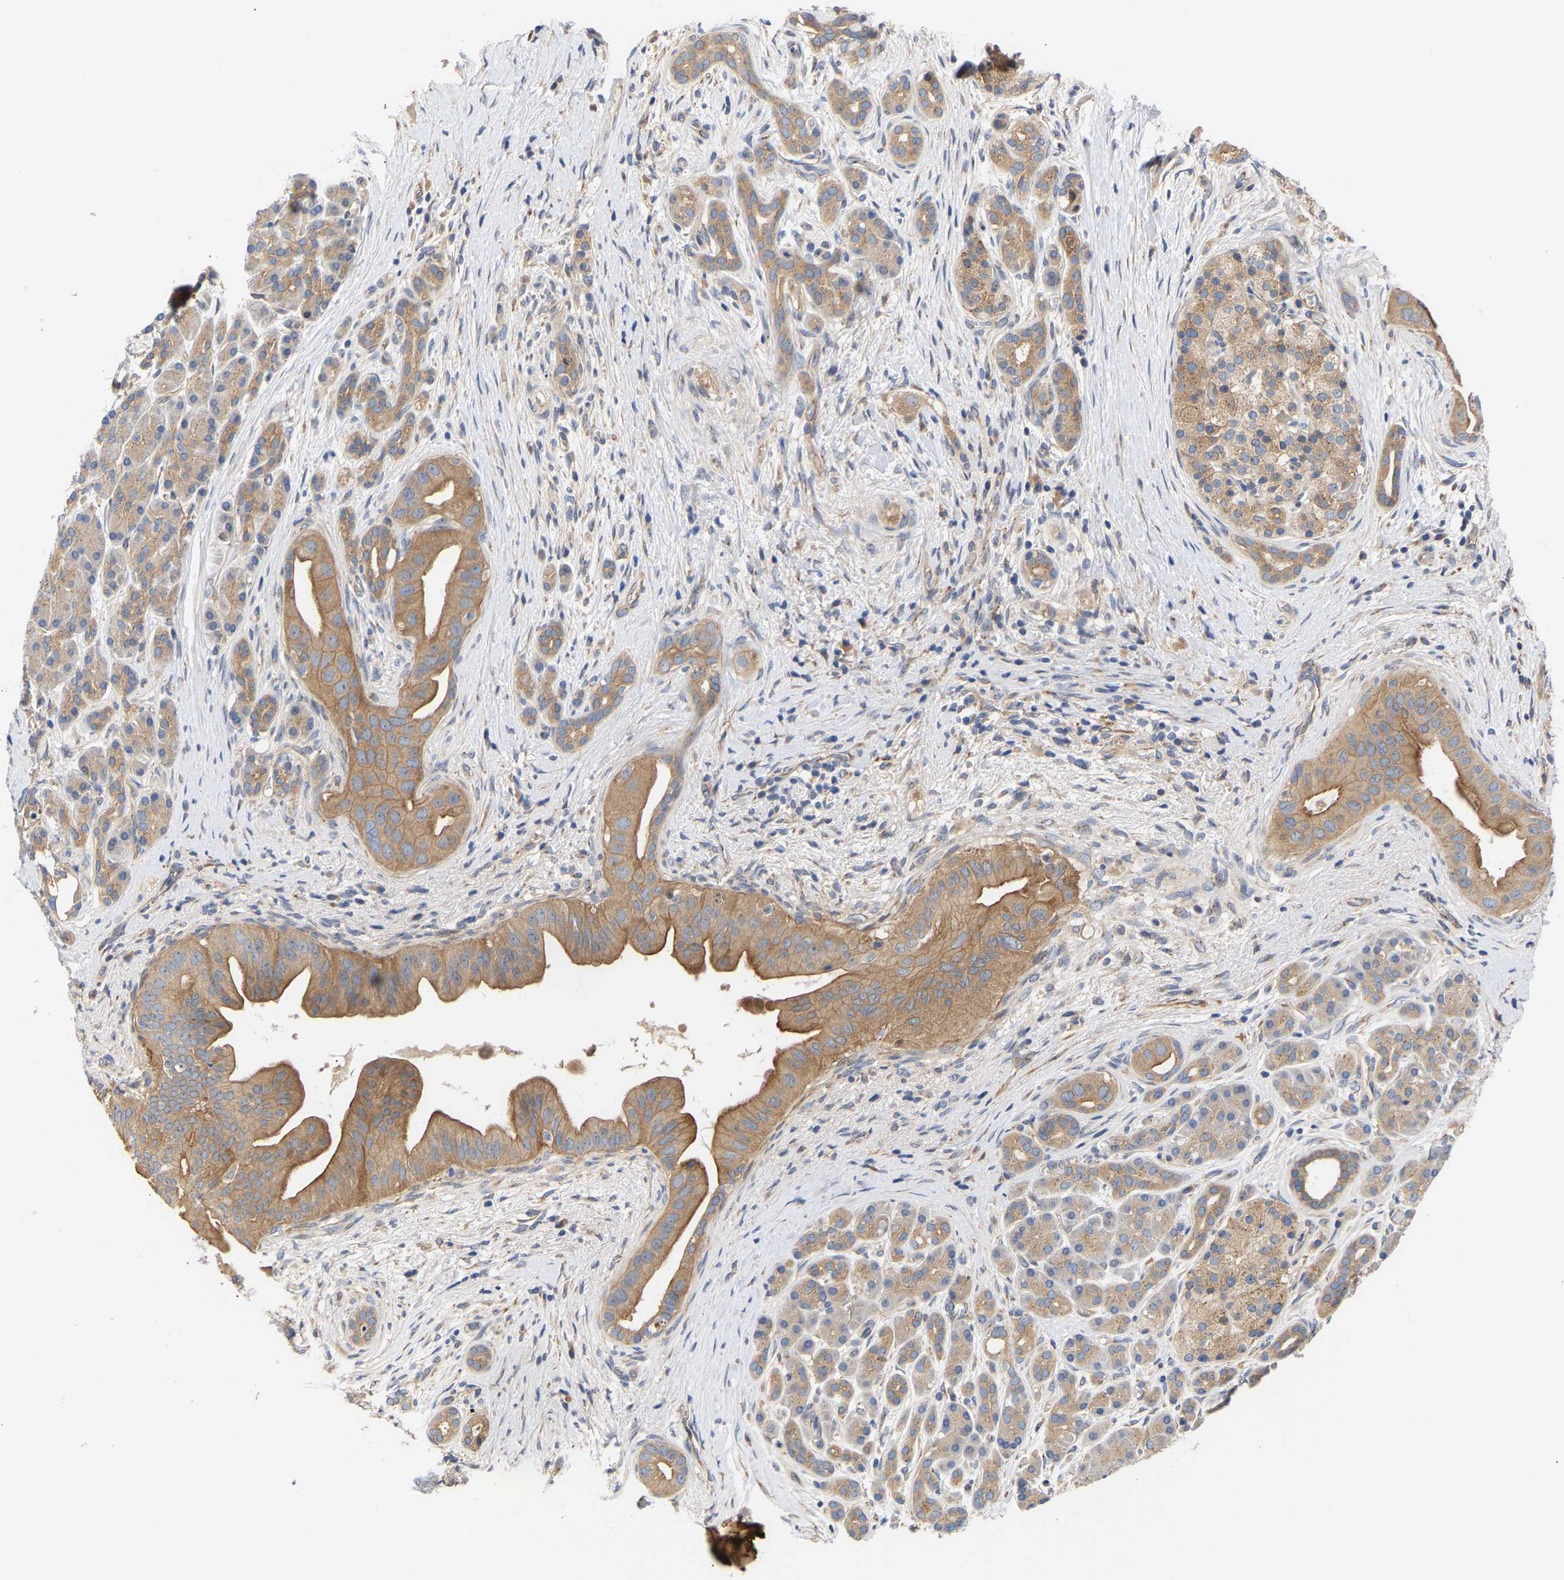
{"staining": {"intensity": "moderate", "quantity": ">75%", "location": "cytoplasmic/membranous"}, "tissue": "pancreatic cancer", "cell_type": "Tumor cells", "image_type": "cancer", "snomed": [{"axis": "morphology", "description": "Adenocarcinoma, NOS"}, {"axis": "topography", "description": "Pancreas"}], "caption": "An IHC photomicrograph of neoplastic tissue is shown. Protein staining in brown highlights moderate cytoplasmic/membranous positivity in adenocarcinoma (pancreatic) within tumor cells. (Brightfield microscopy of DAB IHC at high magnification).", "gene": "KASH5", "patient": {"sex": "male", "age": 55}}